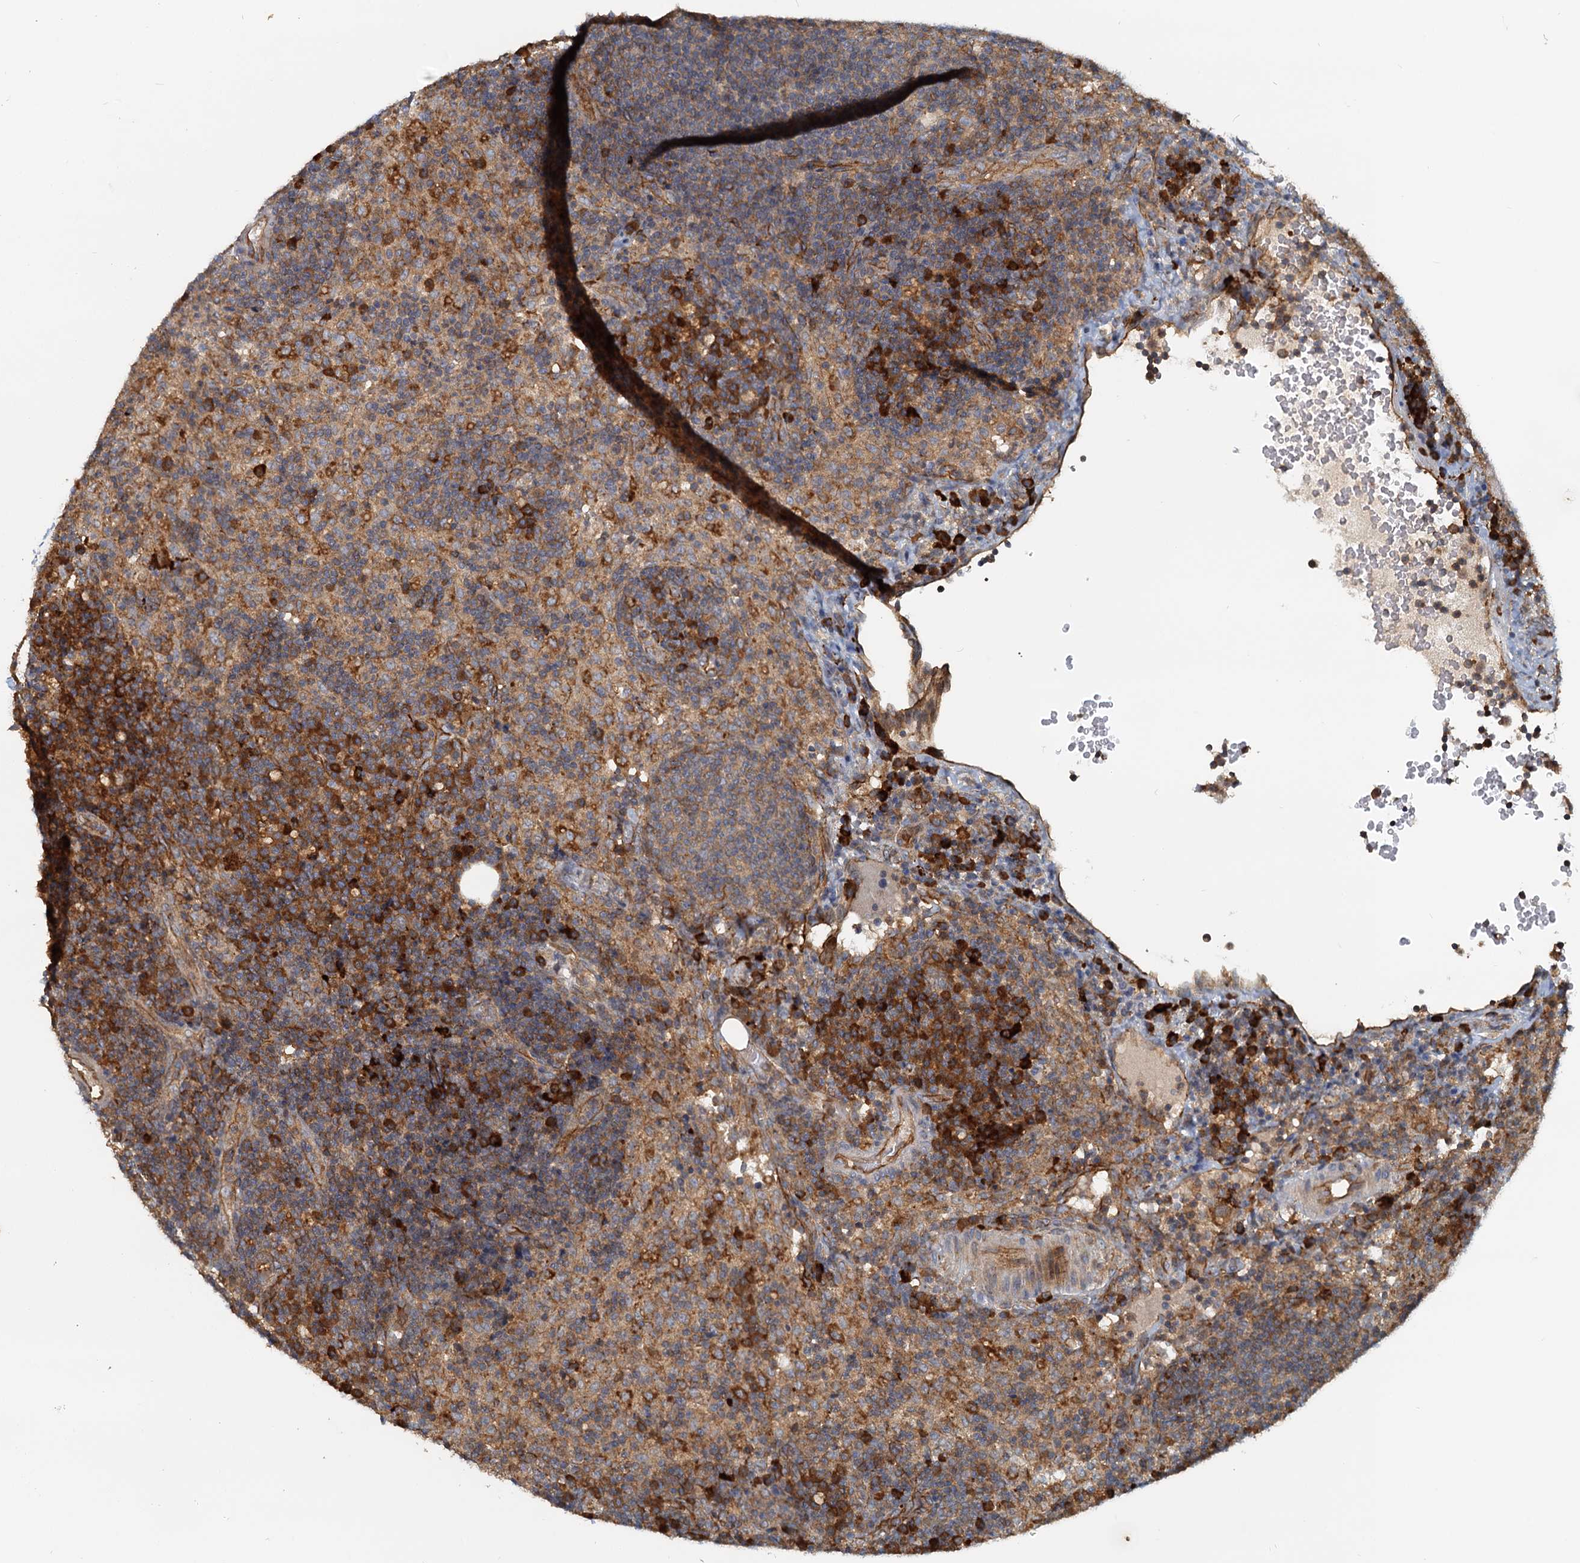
{"staining": {"intensity": "moderate", "quantity": "25%-75%", "location": "cytoplasmic/membranous"}, "tissue": "lymph node", "cell_type": "Germinal center cells", "image_type": "normal", "snomed": [{"axis": "morphology", "description": "Normal tissue, NOS"}, {"axis": "topography", "description": "Lymph node"}], "caption": "Protein staining by immunohistochemistry (IHC) exhibits moderate cytoplasmic/membranous staining in about 25%-75% of germinal center cells in unremarkable lymph node.", "gene": "NIPAL3", "patient": {"sex": "female", "age": 70}}